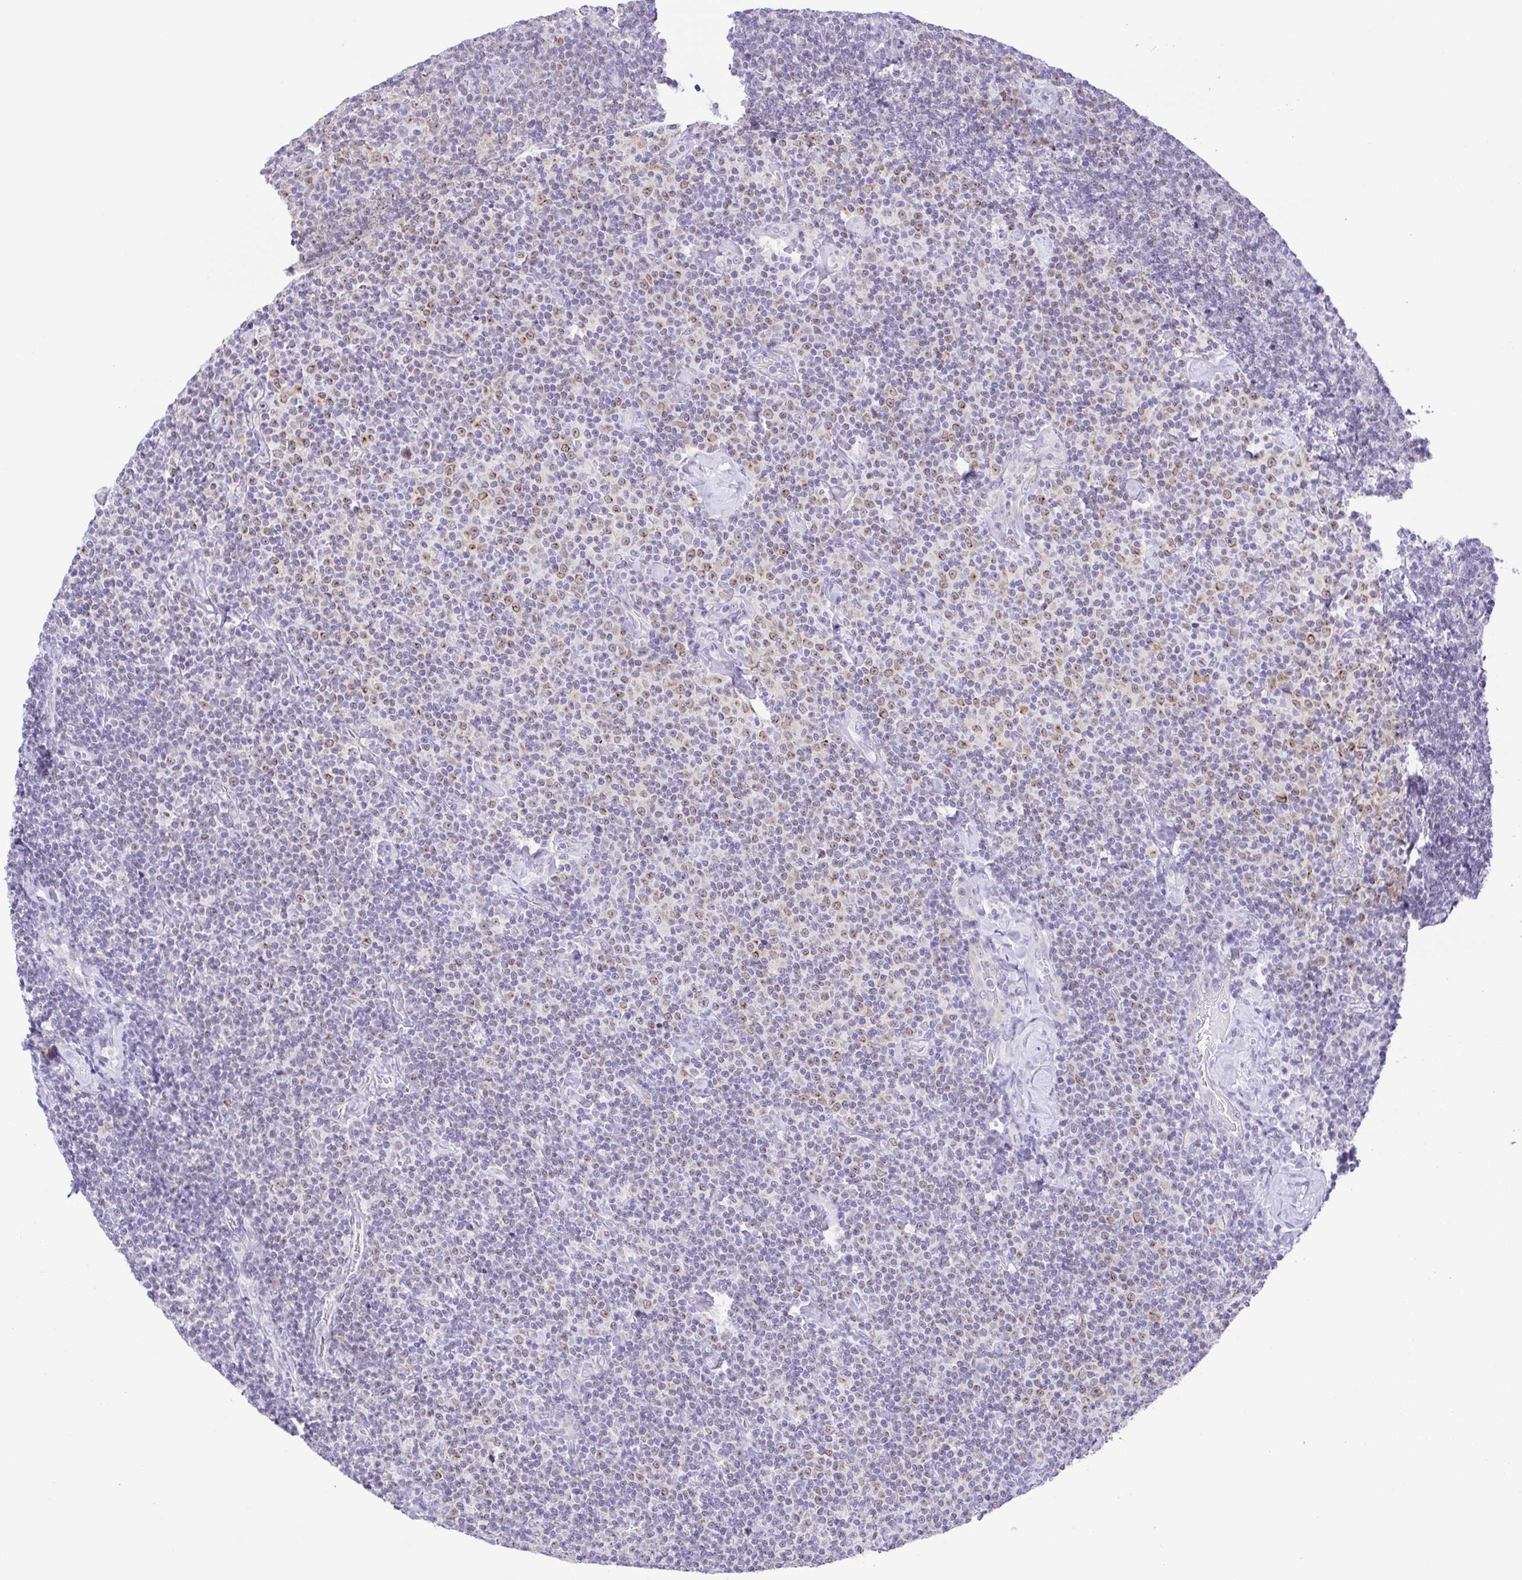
{"staining": {"intensity": "negative", "quantity": "none", "location": "none"}, "tissue": "lymphoma", "cell_type": "Tumor cells", "image_type": "cancer", "snomed": [{"axis": "morphology", "description": "Malignant lymphoma, non-Hodgkin's type, Low grade"}, {"axis": "topography", "description": "Lymph node"}], "caption": "IHC histopathology image of human malignant lymphoma, non-Hodgkin's type (low-grade) stained for a protein (brown), which shows no staining in tumor cells.", "gene": "DCLK2", "patient": {"sex": "male", "age": 81}}